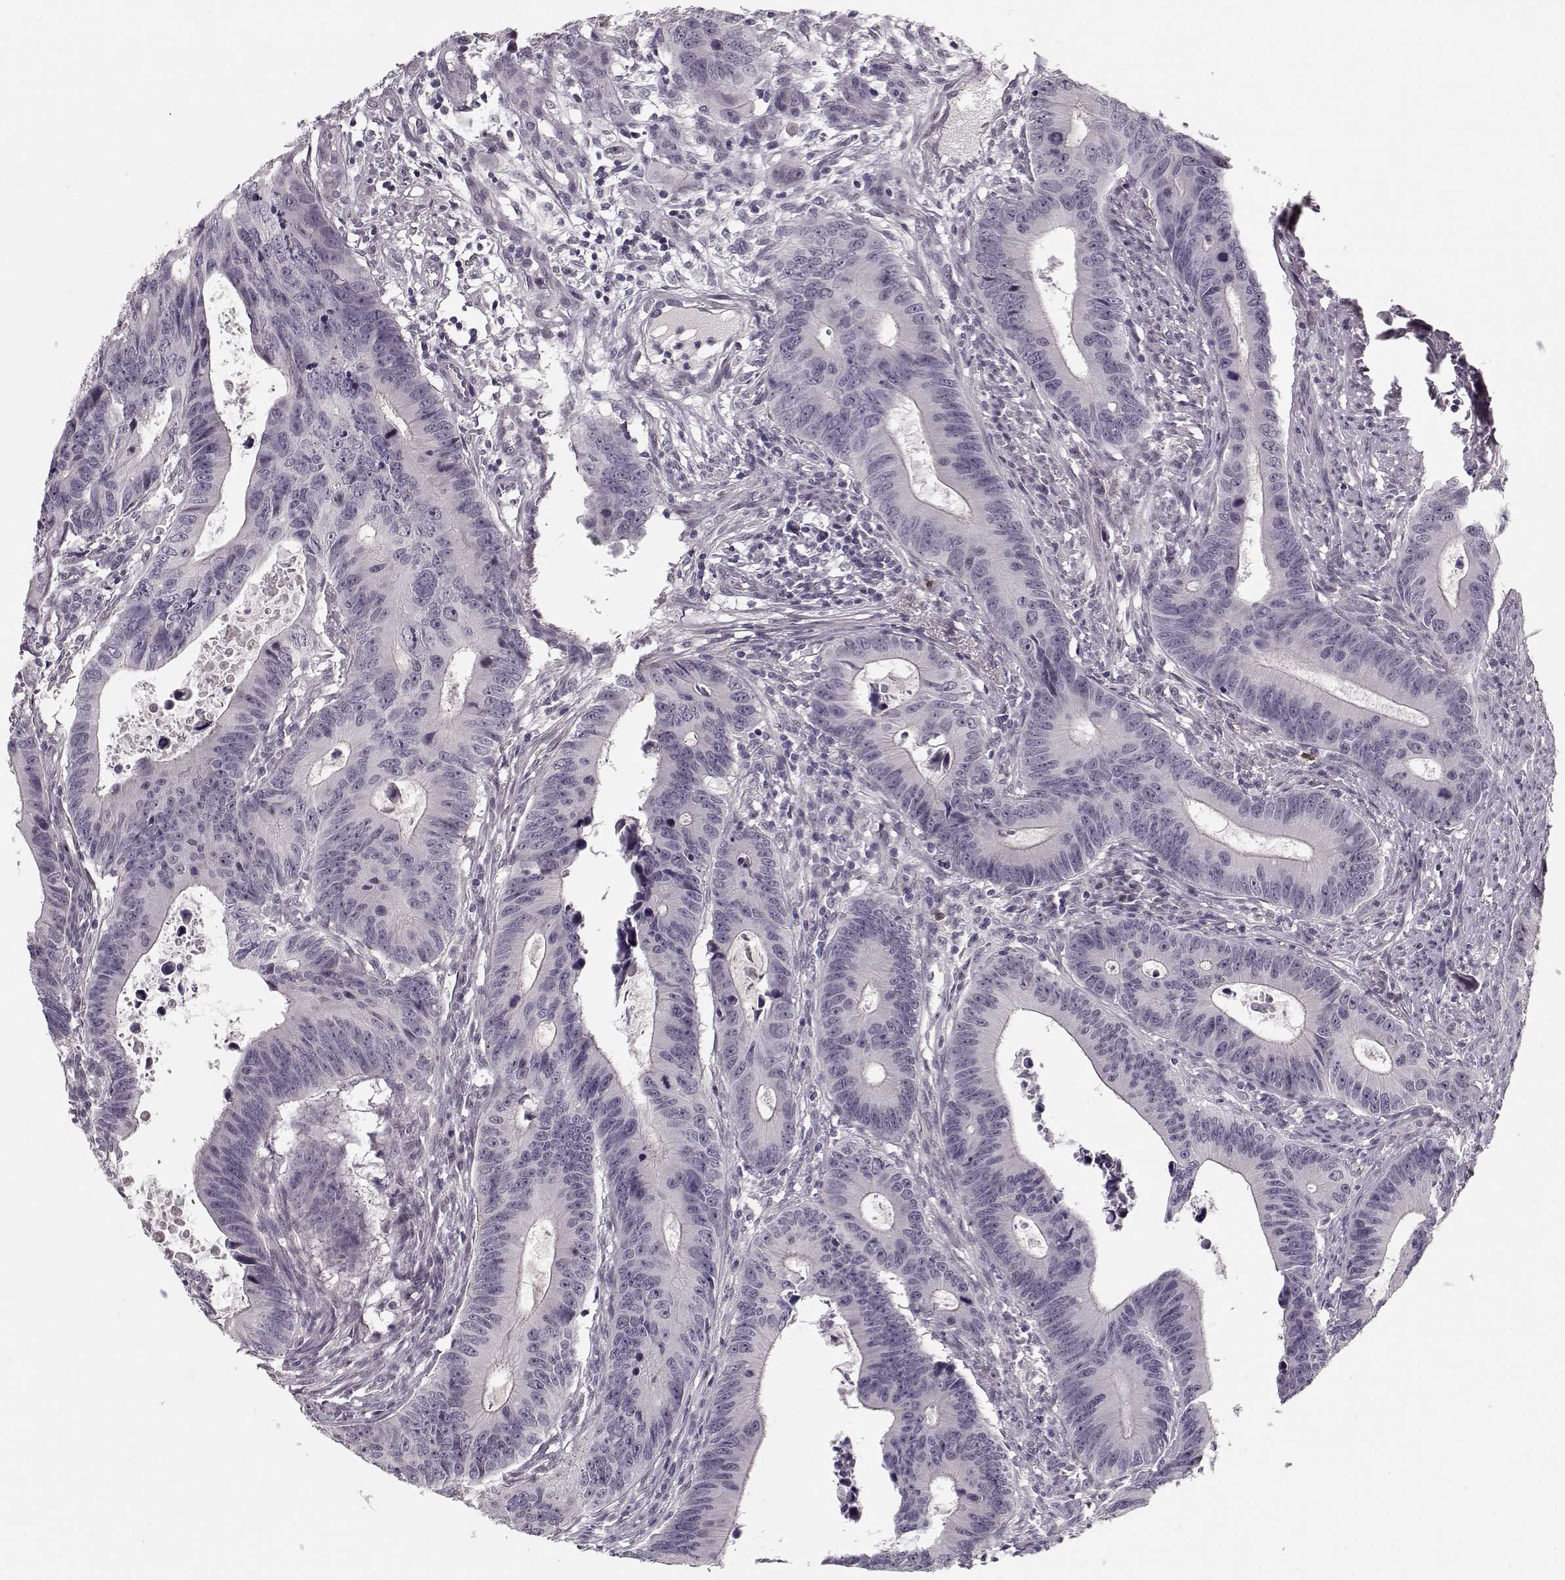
{"staining": {"intensity": "negative", "quantity": "none", "location": "none"}, "tissue": "colorectal cancer", "cell_type": "Tumor cells", "image_type": "cancer", "snomed": [{"axis": "morphology", "description": "Adenocarcinoma, NOS"}, {"axis": "topography", "description": "Colon"}], "caption": "Tumor cells show no significant protein positivity in colorectal adenocarcinoma. (Brightfield microscopy of DAB immunohistochemistry at high magnification).", "gene": "DNAI3", "patient": {"sex": "female", "age": 87}}